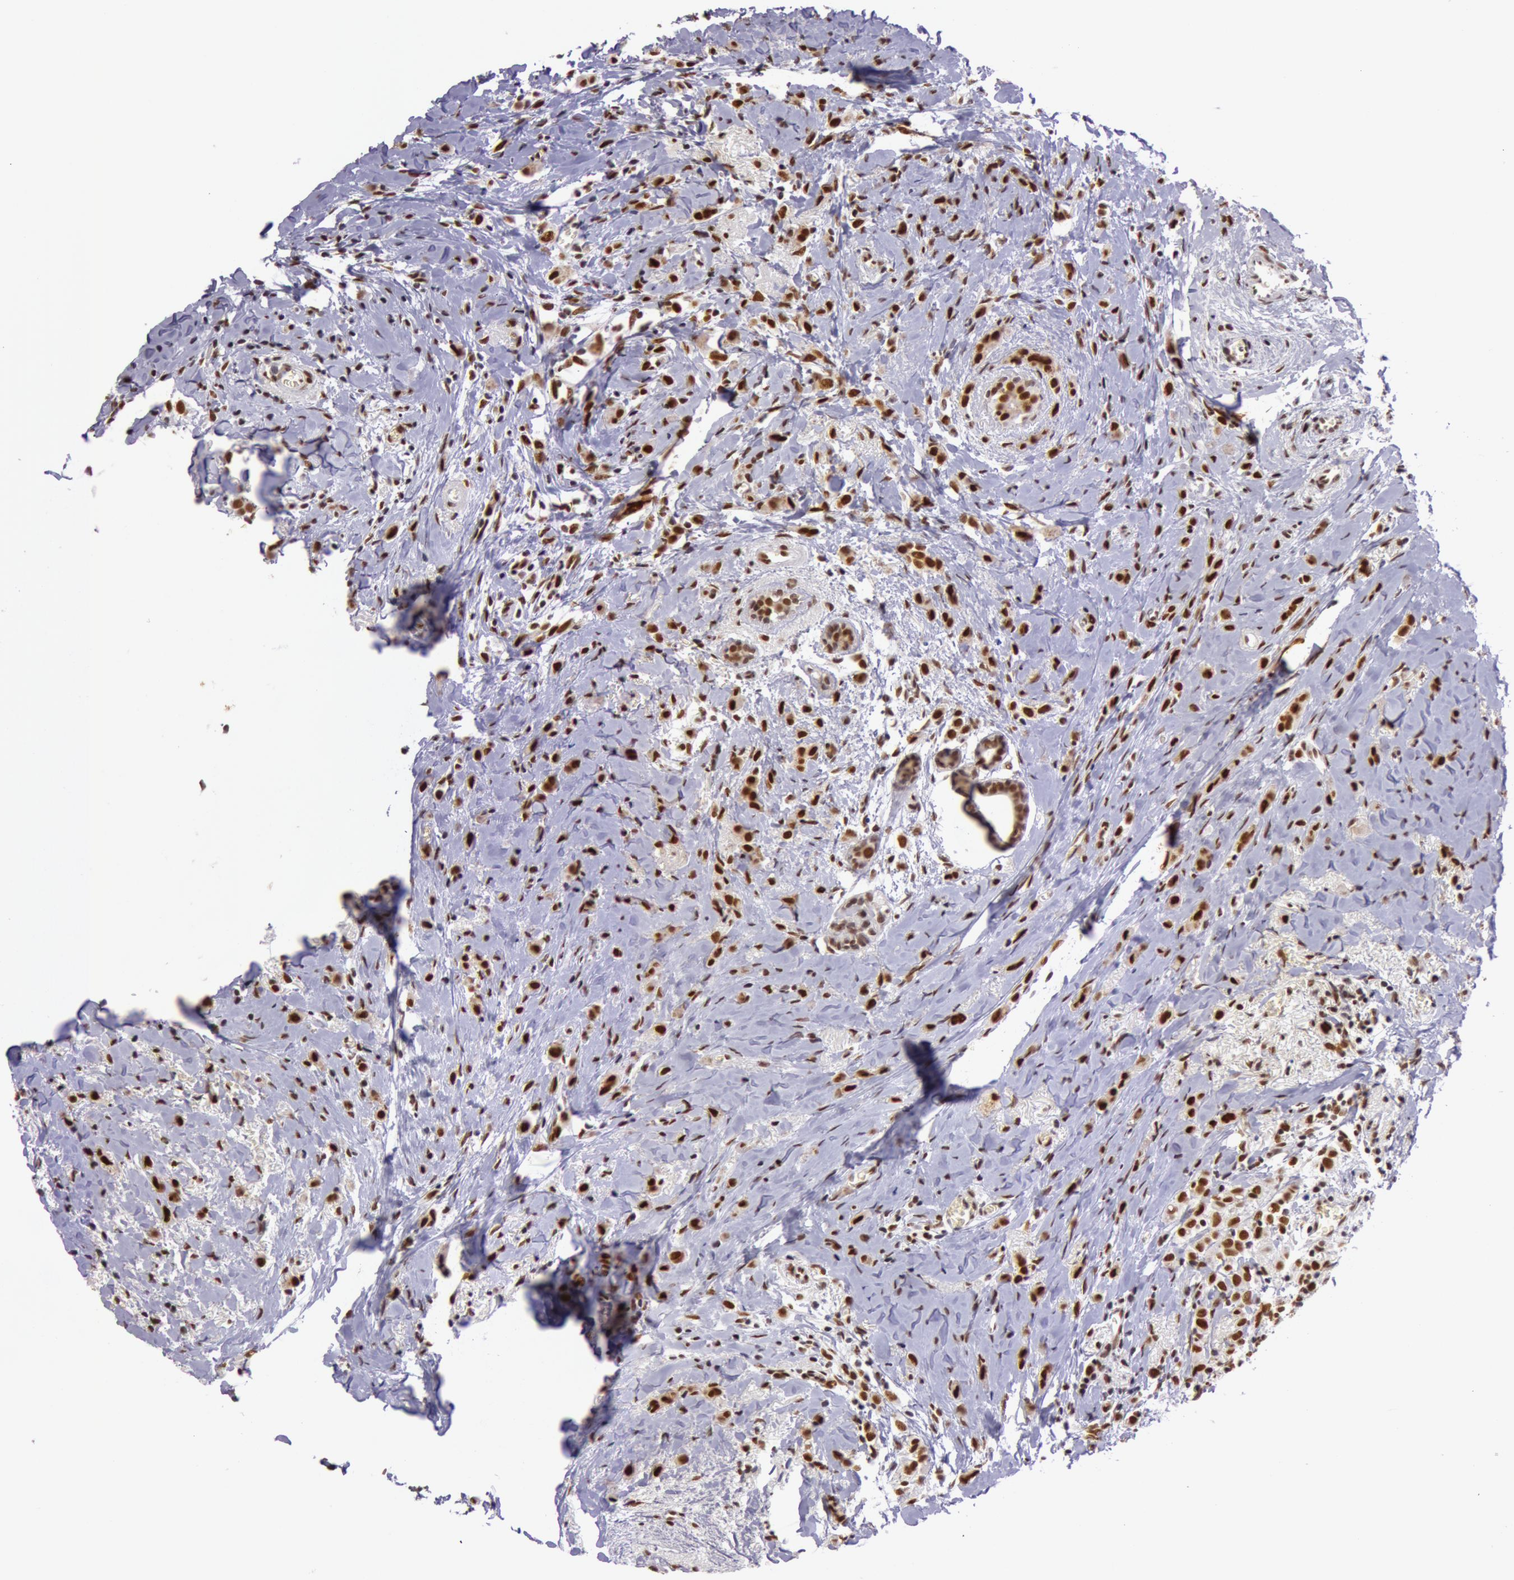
{"staining": {"intensity": "strong", "quantity": ">75%", "location": "nuclear"}, "tissue": "breast cancer", "cell_type": "Tumor cells", "image_type": "cancer", "snomed": [{"axis": "morphology", "description": "Lobular carcinoma"}, {"axis": "topography", "description": "Breast"}], "caption": "Breast lobular carcinoma was stained to show a protein in brown. There is high levels of strong nuclear positivity in about >75% of tumor cells.", "gene": "NBN", "patient": {"sex": "female", "age": 57}}